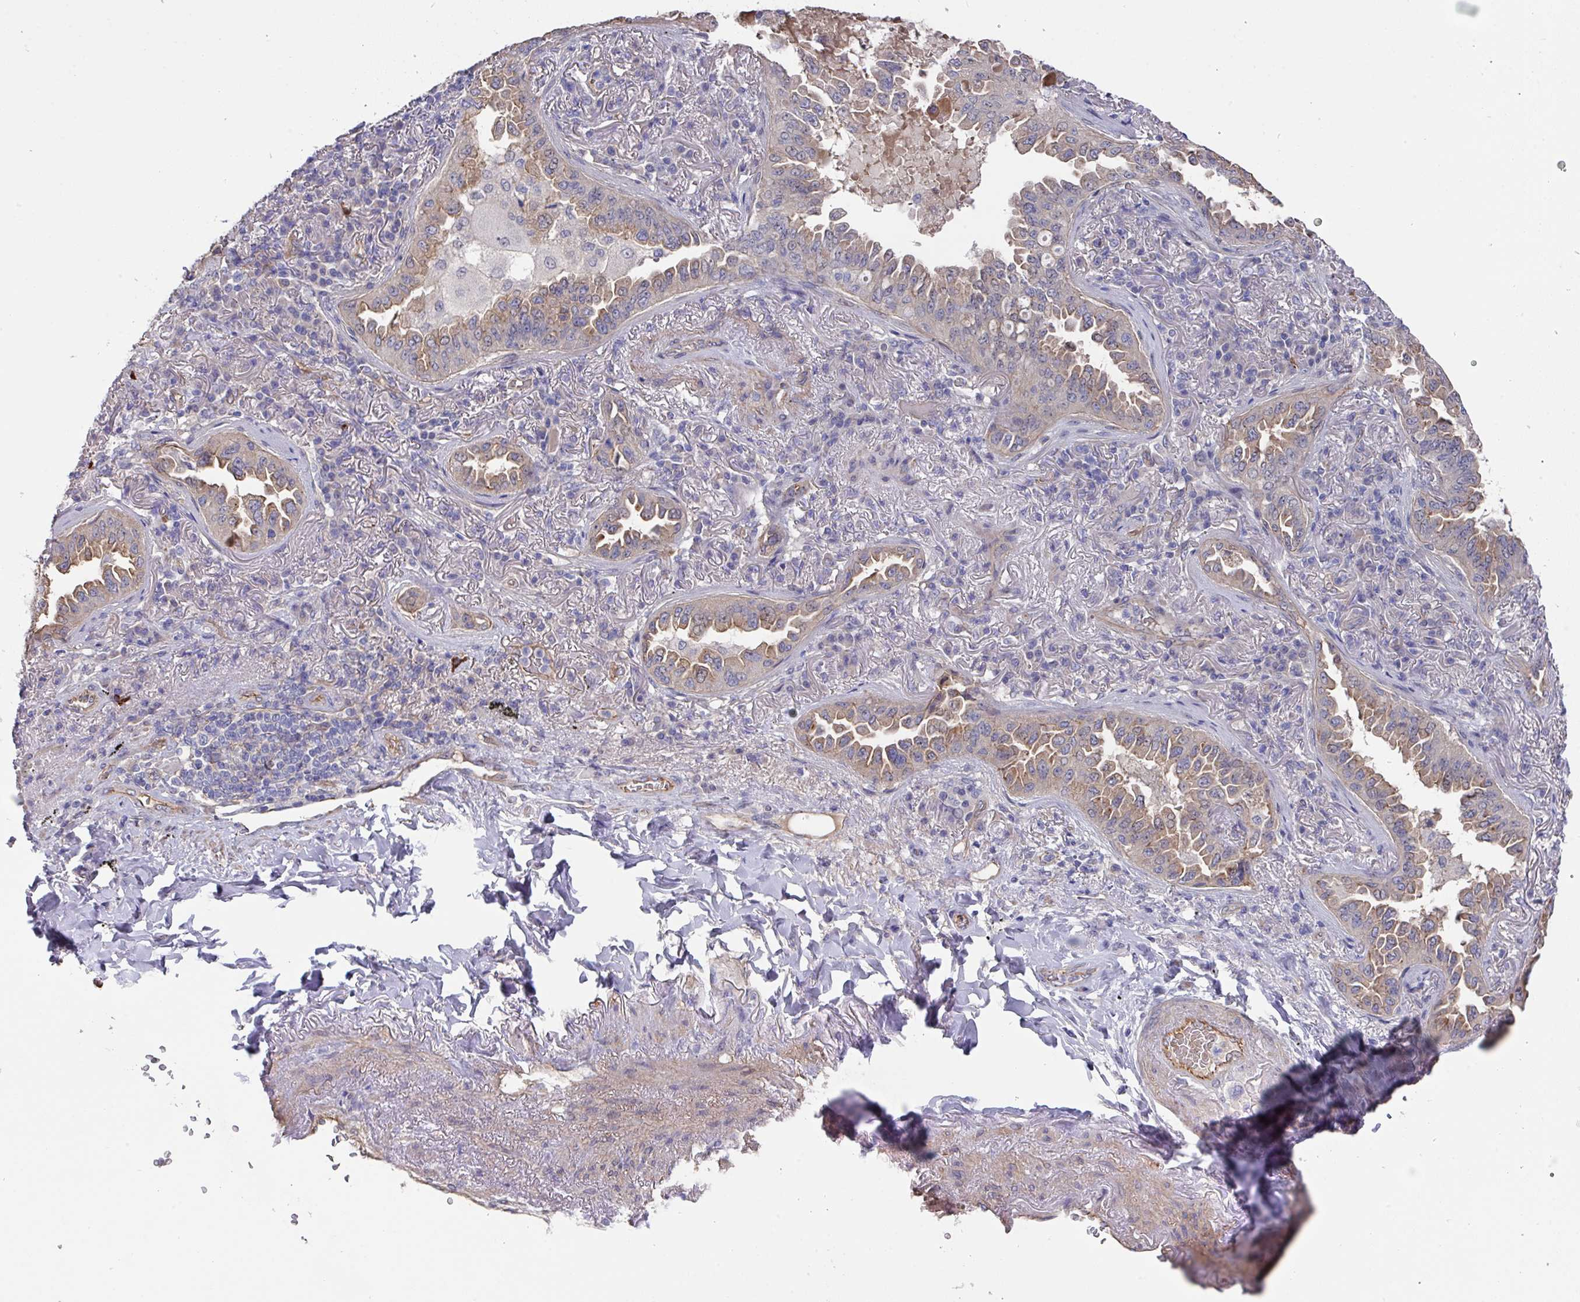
{"staining": {"intensity": "weak", "quantity": "25%-75%", "location": "cytoplasmic/membranous"}, "tissue": "lung cancer", "cell_type": "Tumor cells", "image_type": "cancer", "snomed": [{"axis": "morphology", "description": "Adenocarcinoma, NOS"}, {"axis": "topography", "description": "Lung"}], "caption": "Tumor cells show weak cytoplasmic/membranous staining in about 25%-75% of cells in lung cancer (adenocarcinoma).", "gene": "PRR5", "patient": {"sex": "female", "age": 69}}